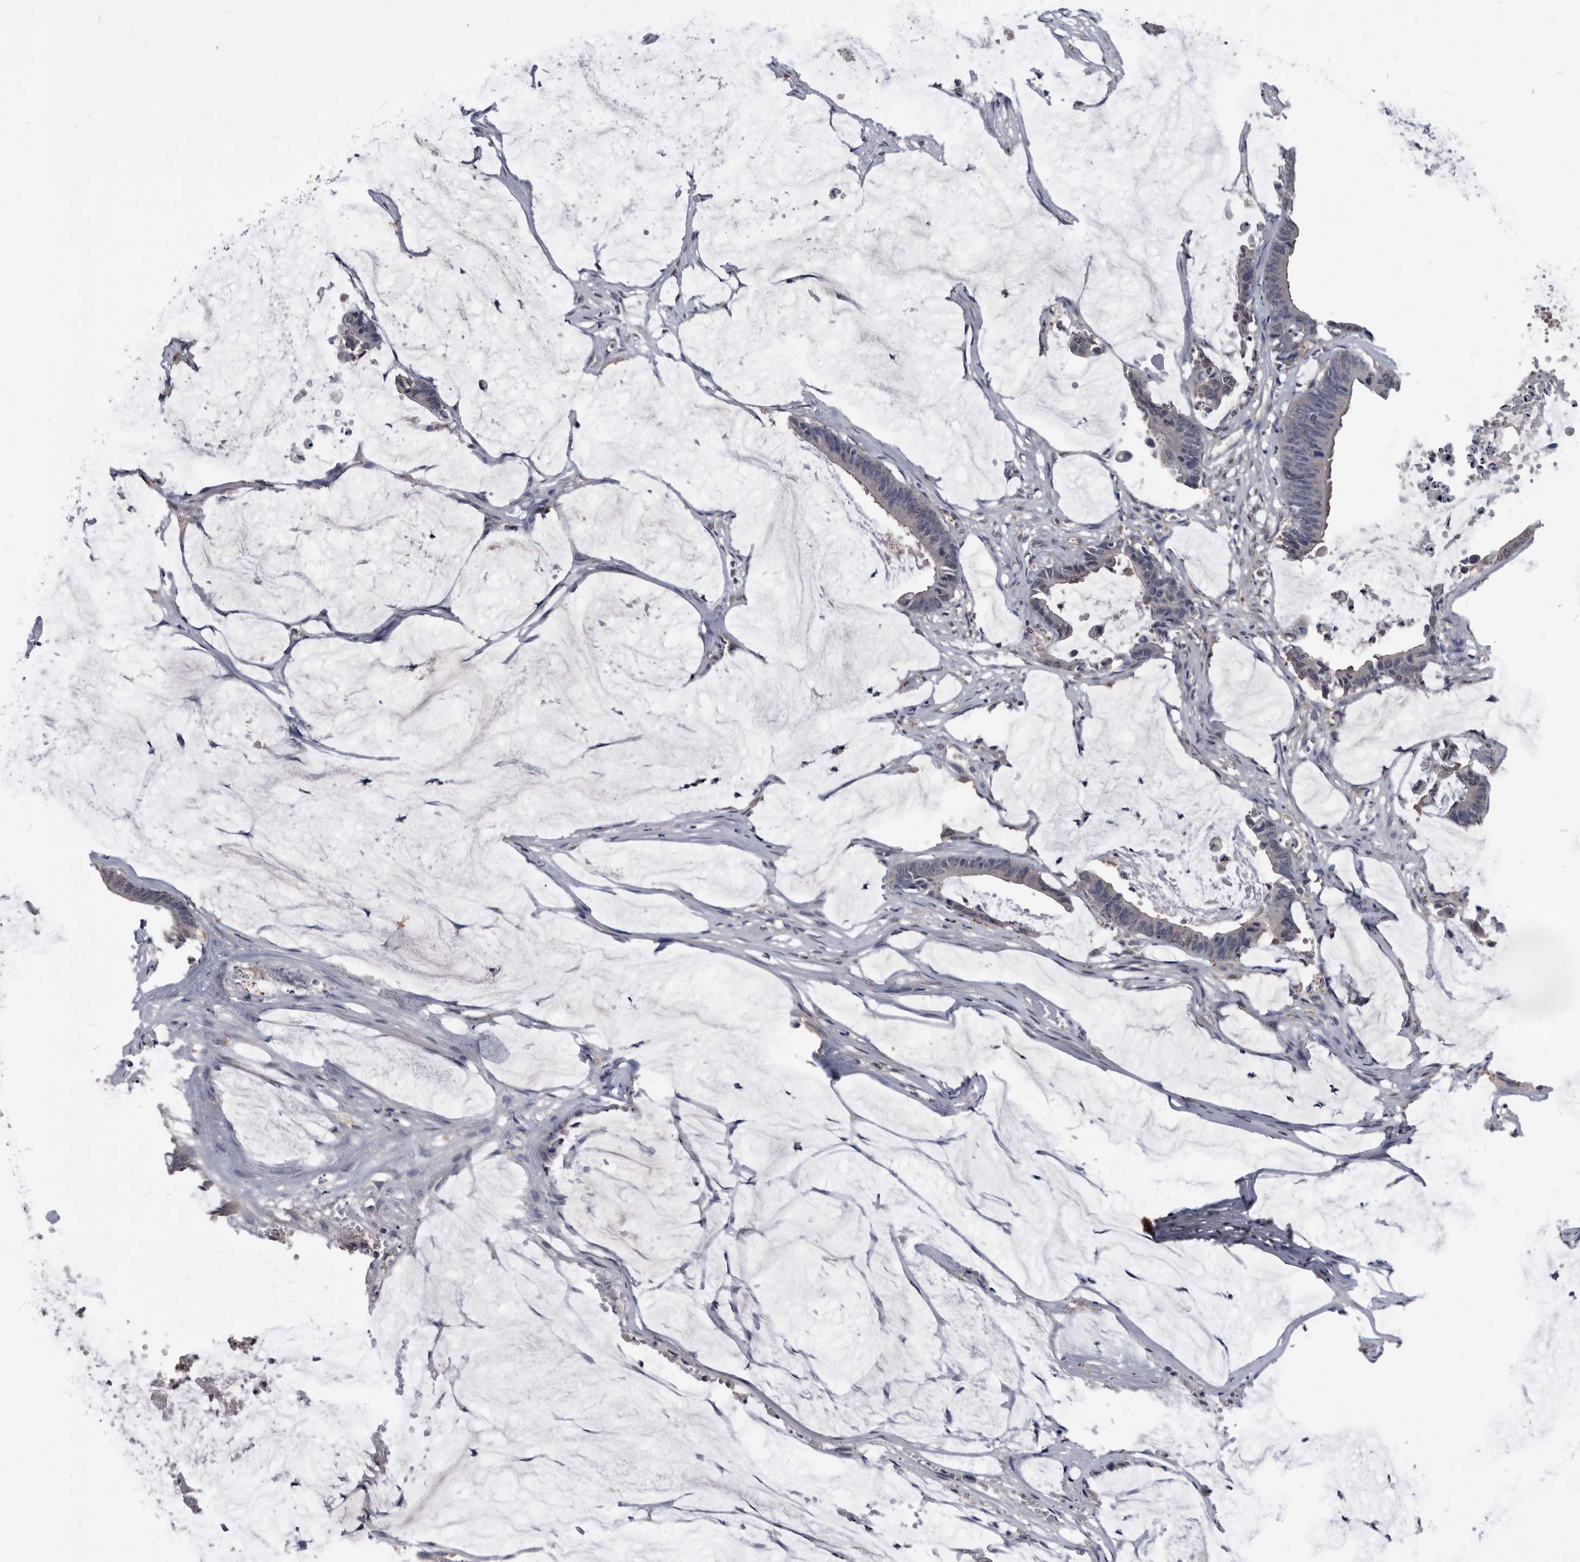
{"staining": {"intensity": "negative", "quantity": "none", "location": "none"}, "tissue": "colorectal cancer", "cell_type": "Tumor cells", "image_type": "cancer", "snomed": [{"axis": "morphology", "description": "Adenocarcinoma, NOS"}, {"axis": "topography", "description": "Rectum"}], "caption": "Tumor cells are negative for brown protein staining in adenocarcinoma (colorectal).", "gene": "PDXK", "patient": {"sex": "female", "age": 66}}